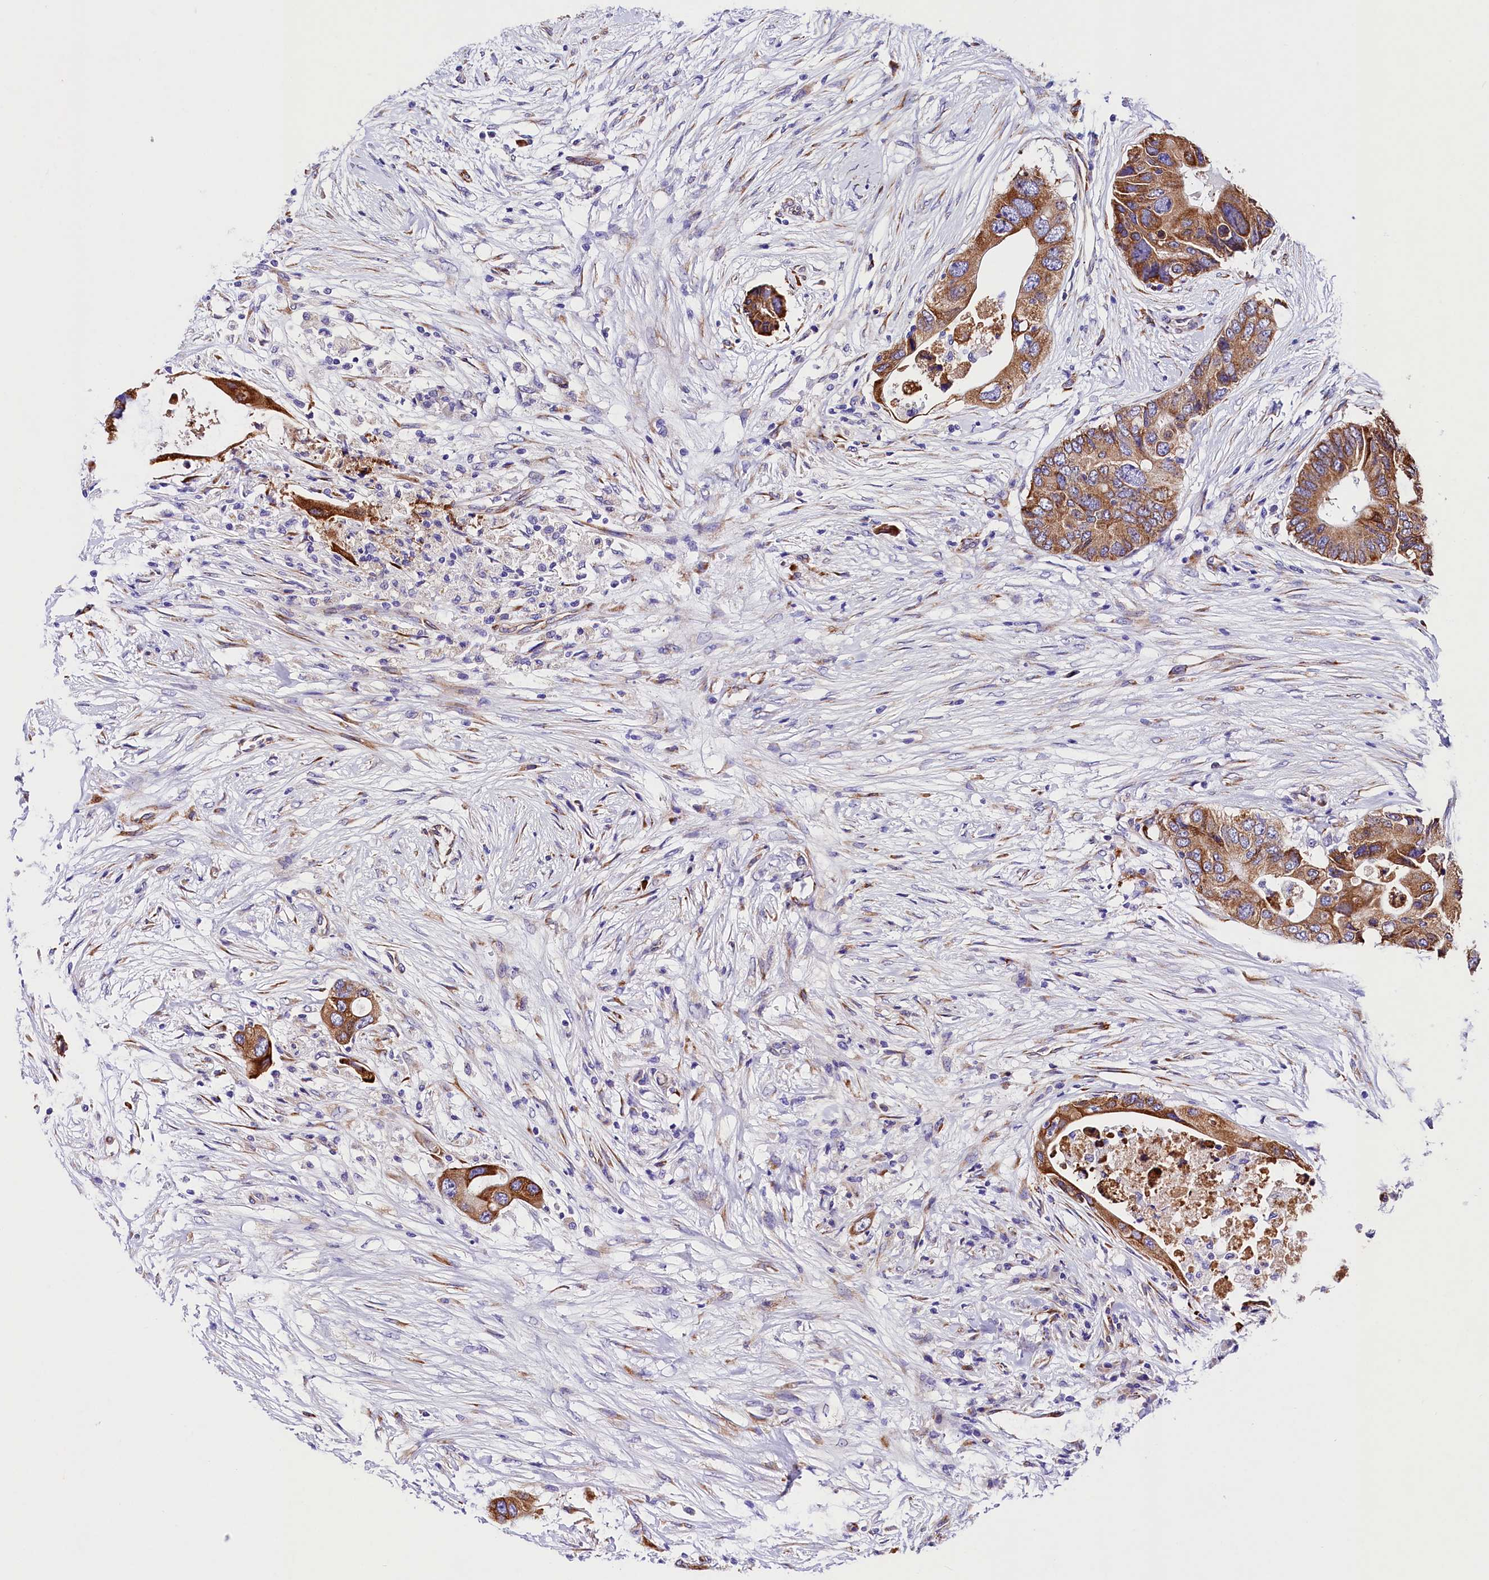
{"staining": {"intensity": "moderate", "quantity": ">75%", "location": "cytoplasmic/membranous"}, "tissue": "colorectal cancer", "cell_type": "Tumor cells", "image_type": "cancer", "snomed": [{"axis": "morphology", "description": "Adenocarcinoma, NOS"}, {"axis": "topography", "description": "Colon"}], "caption": "Immunohistochemistry of colorectal adenocarcinoma shows medium levels of moderate cytoplasmic/membranous positivity in about >75% of tumor cells.", "gene": "ITGA1", "patient": {"sex": "male", "age": 71}}